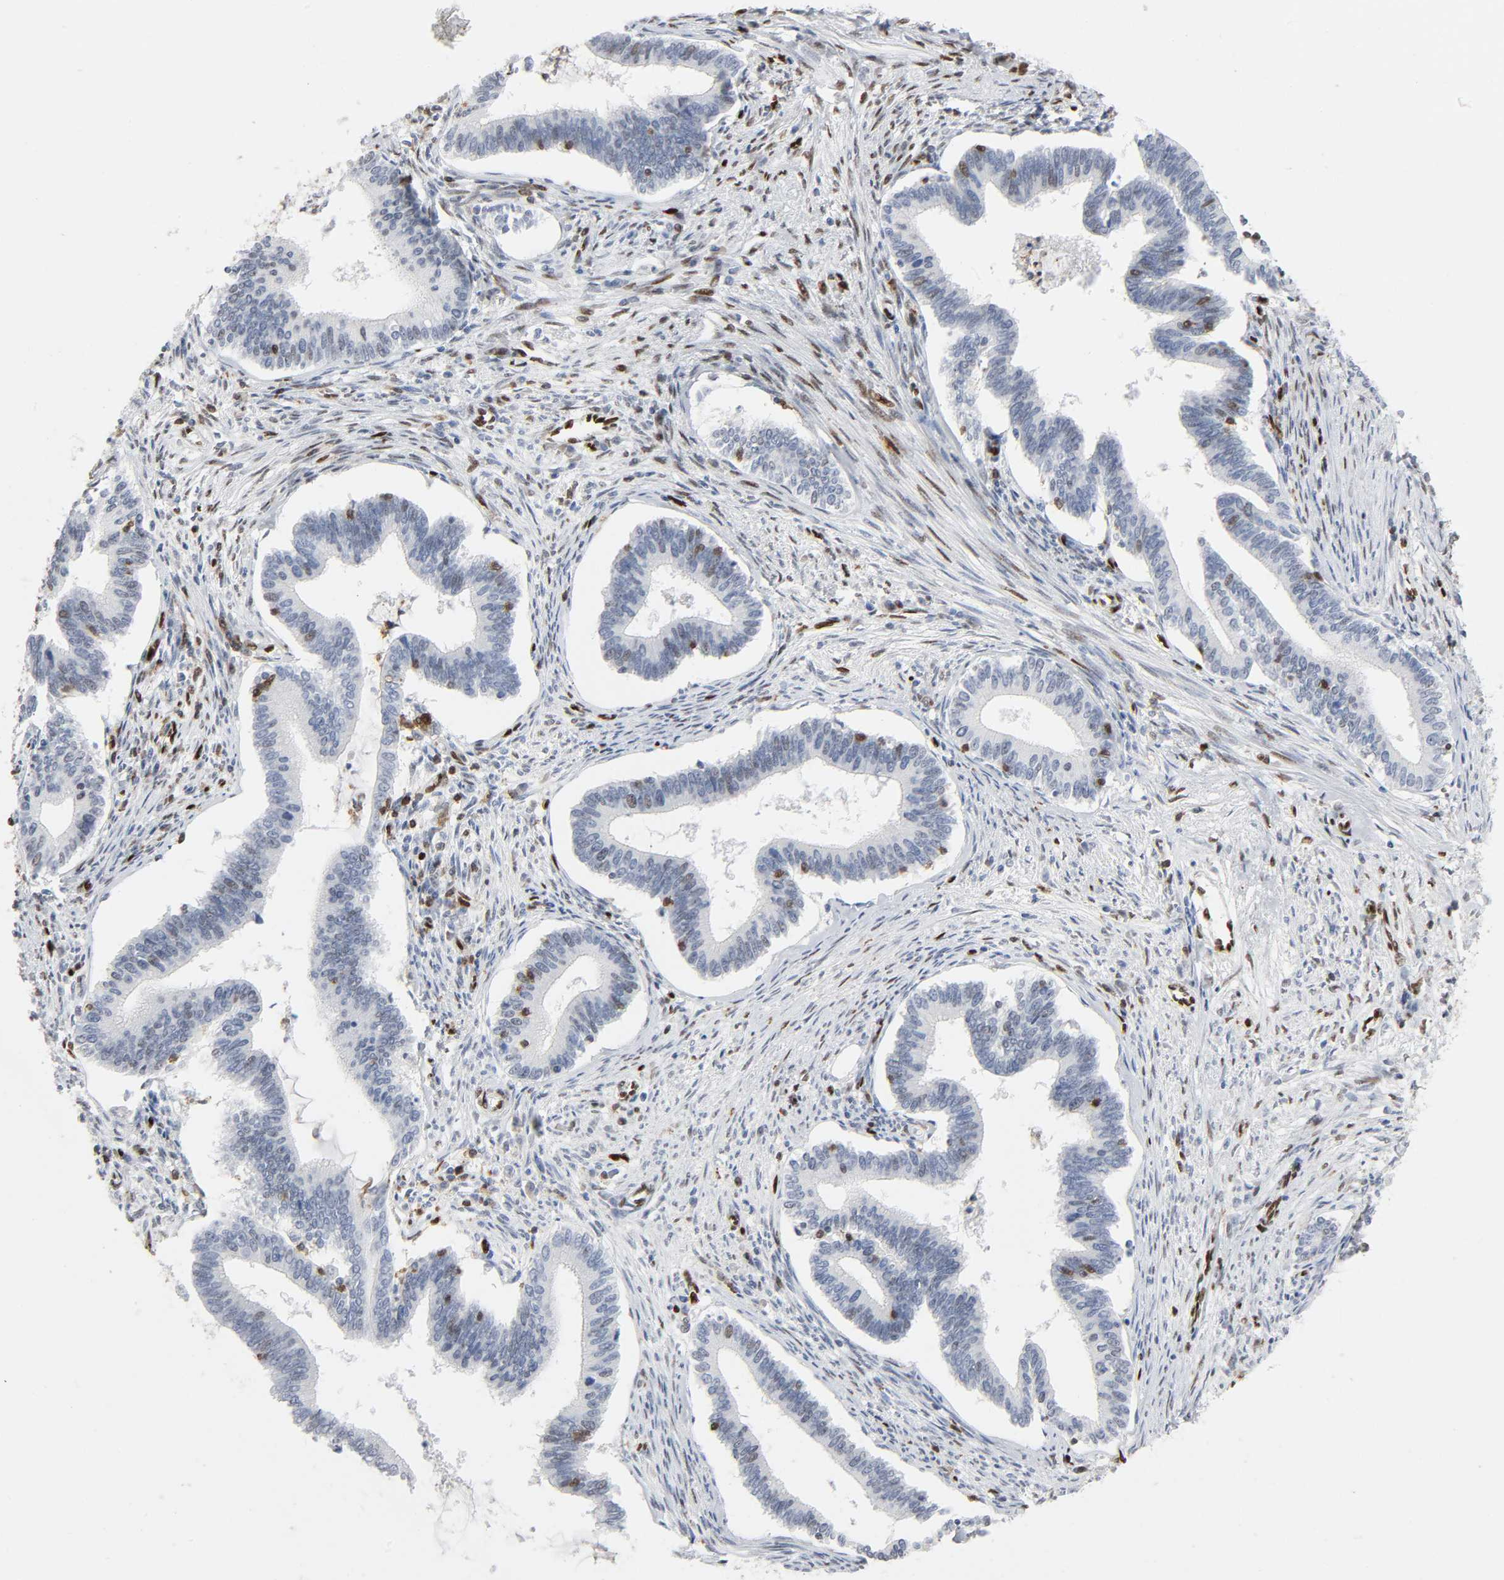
{"staining": {"intensity": "moderate", "quantity": "<25%", "location": "nuclear"}, "tissue": "cervical cancer", "cell_type": "Tumor cells", "image_type": "cancer", "snomed": [{"axis": "morphology", "description": "Adenocarcinoma, NOS"}, {"axis": "topography", "description": "Cervix"}], "caption": "Tumor cells reveal low levels of moderate nuclear positivity in about <25% of cells in human cervical adenocarcinoma.", "gene": "WAS", "patient": {"sex": "female", "age": 36}}